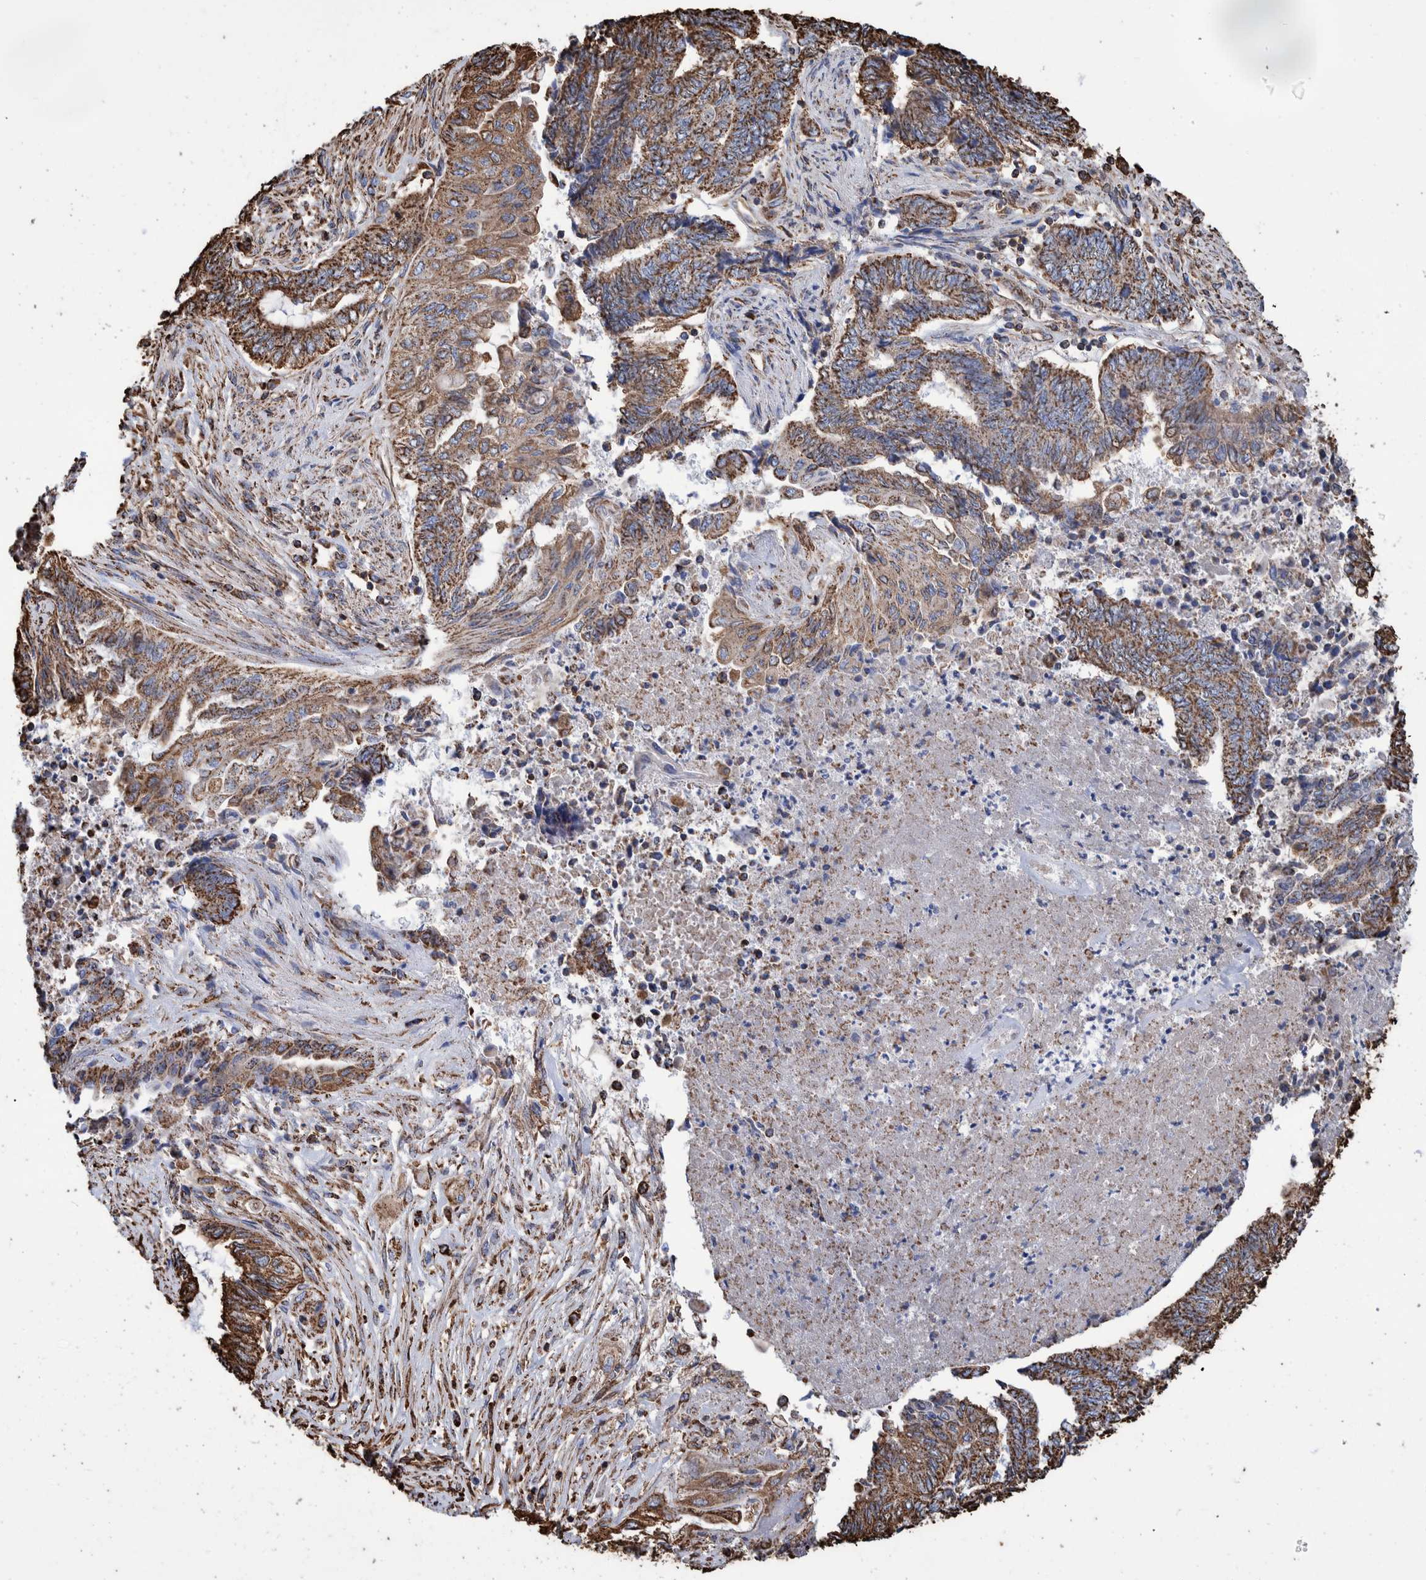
{"staining": {"intensity": "strong", "quantity": ">75%", "location": "cytoplasmic/membranous"}, "tissue": "endometrial cancer", "cell_type": "Tumor cells", "image_type": "cancer", "snomed": [{"axis": "morphology", "description": "Adenocarcinoma, NOS"}, {"axis": "topography", "description": "Uterus"}, {"axis": "topography", "description": "Endometrium"}], "caption": "Strong cytoplasmic/membranous staining is appreciated in about >75% of tumor cells in endometrial adenocarcinoma.", "gene": "VPS26C", "patient": {"sex": "female", "age": 70}}